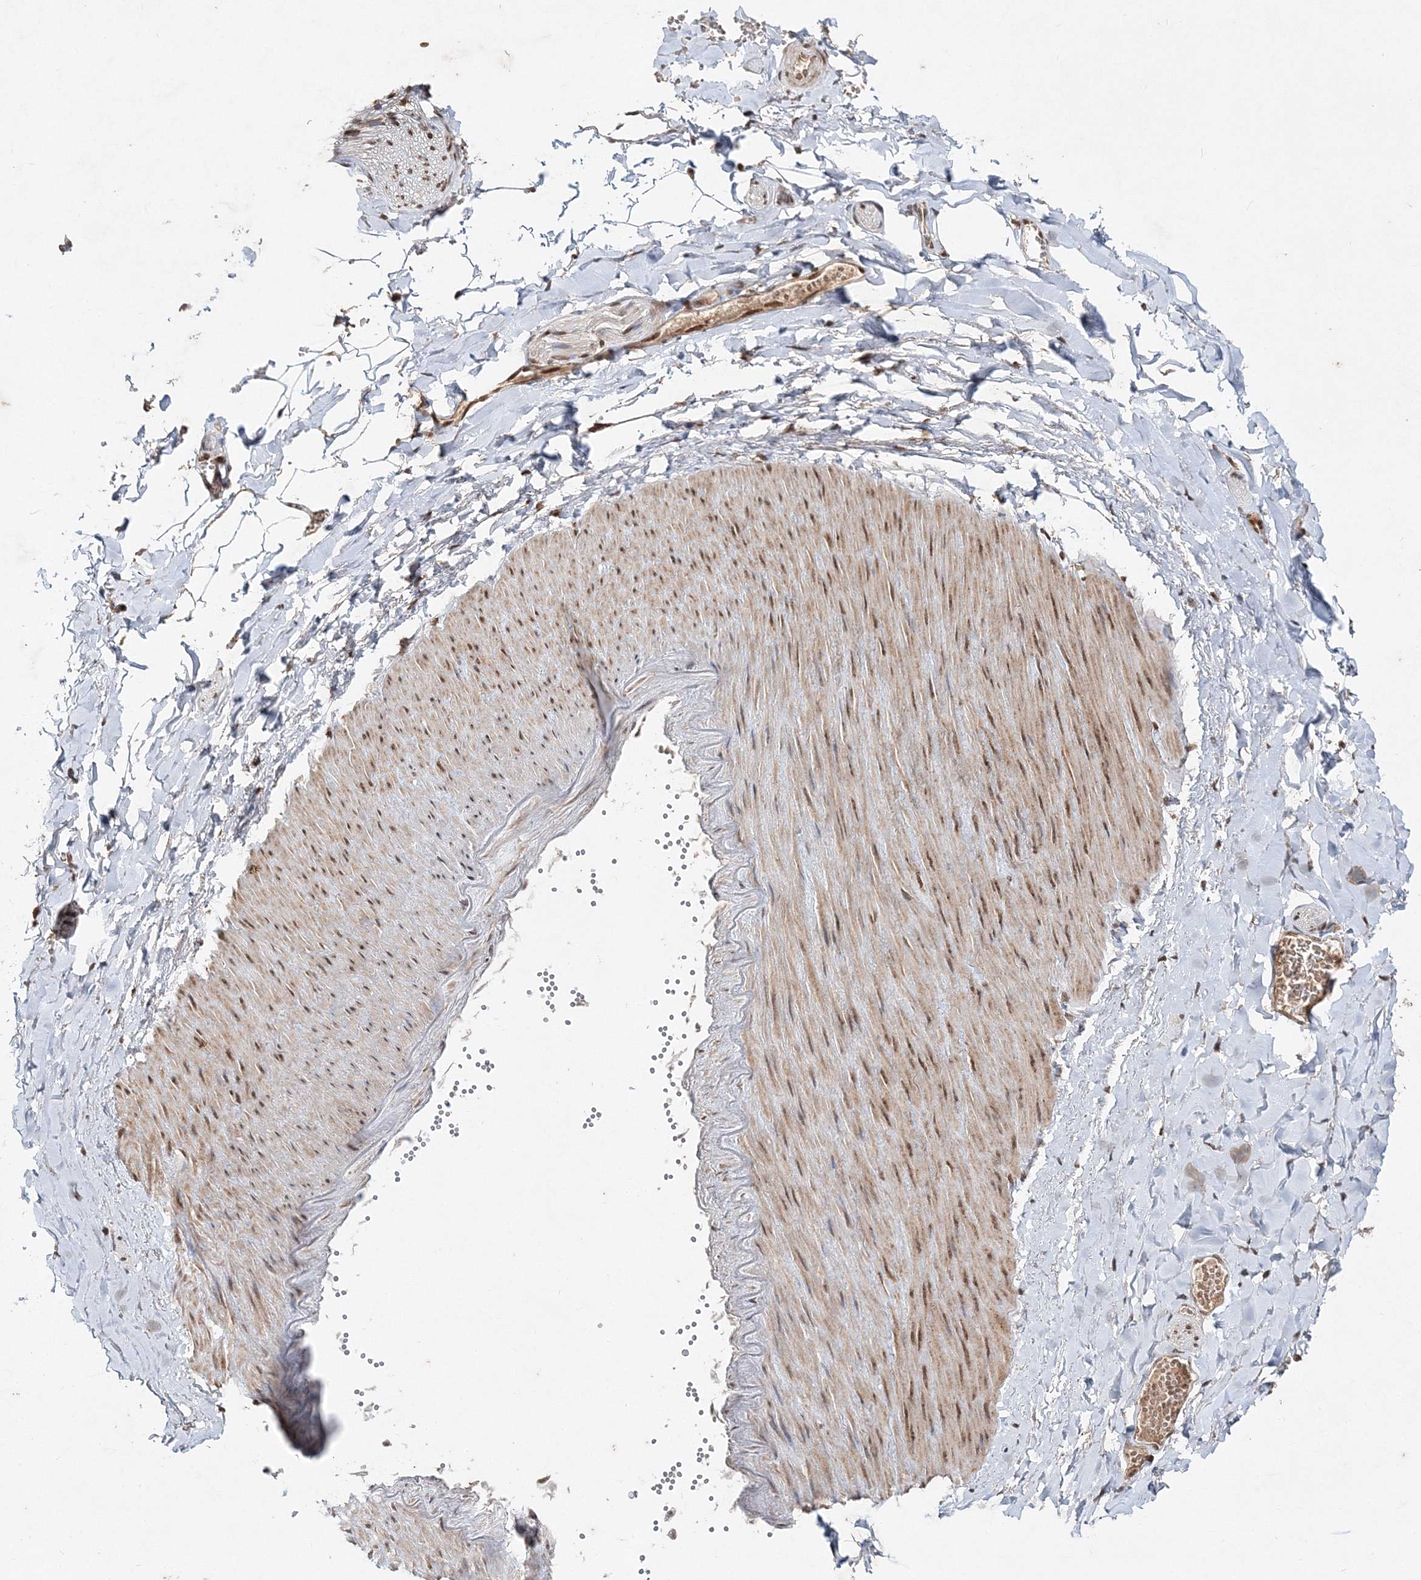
{"staining": {"intensity": "moderate", "quantity": ">75%", "location": "cytoplasmic/membranous,nuclear"}, "tissue": "adipose tissue", "cell_type": "Adipocytes", "image_type": "normal", "snomed": [{"axis": "morphology", "description": "Normal tissue, NOS"}, {"axis": "topography", "description": "Gallbladder"}, {"axis": "topography", "description": "Peripheral nerve tissue"}], "caption": "An image of adipose tissue stained for a protein reveals moderate cytoplasmic/membranous,nuclear brown staining in adipocytes. (DAB = brown stain, brightfield microscopy at high magnification).", "gene": "CARM1", "patient": {"sex": "male", "age": 38}}